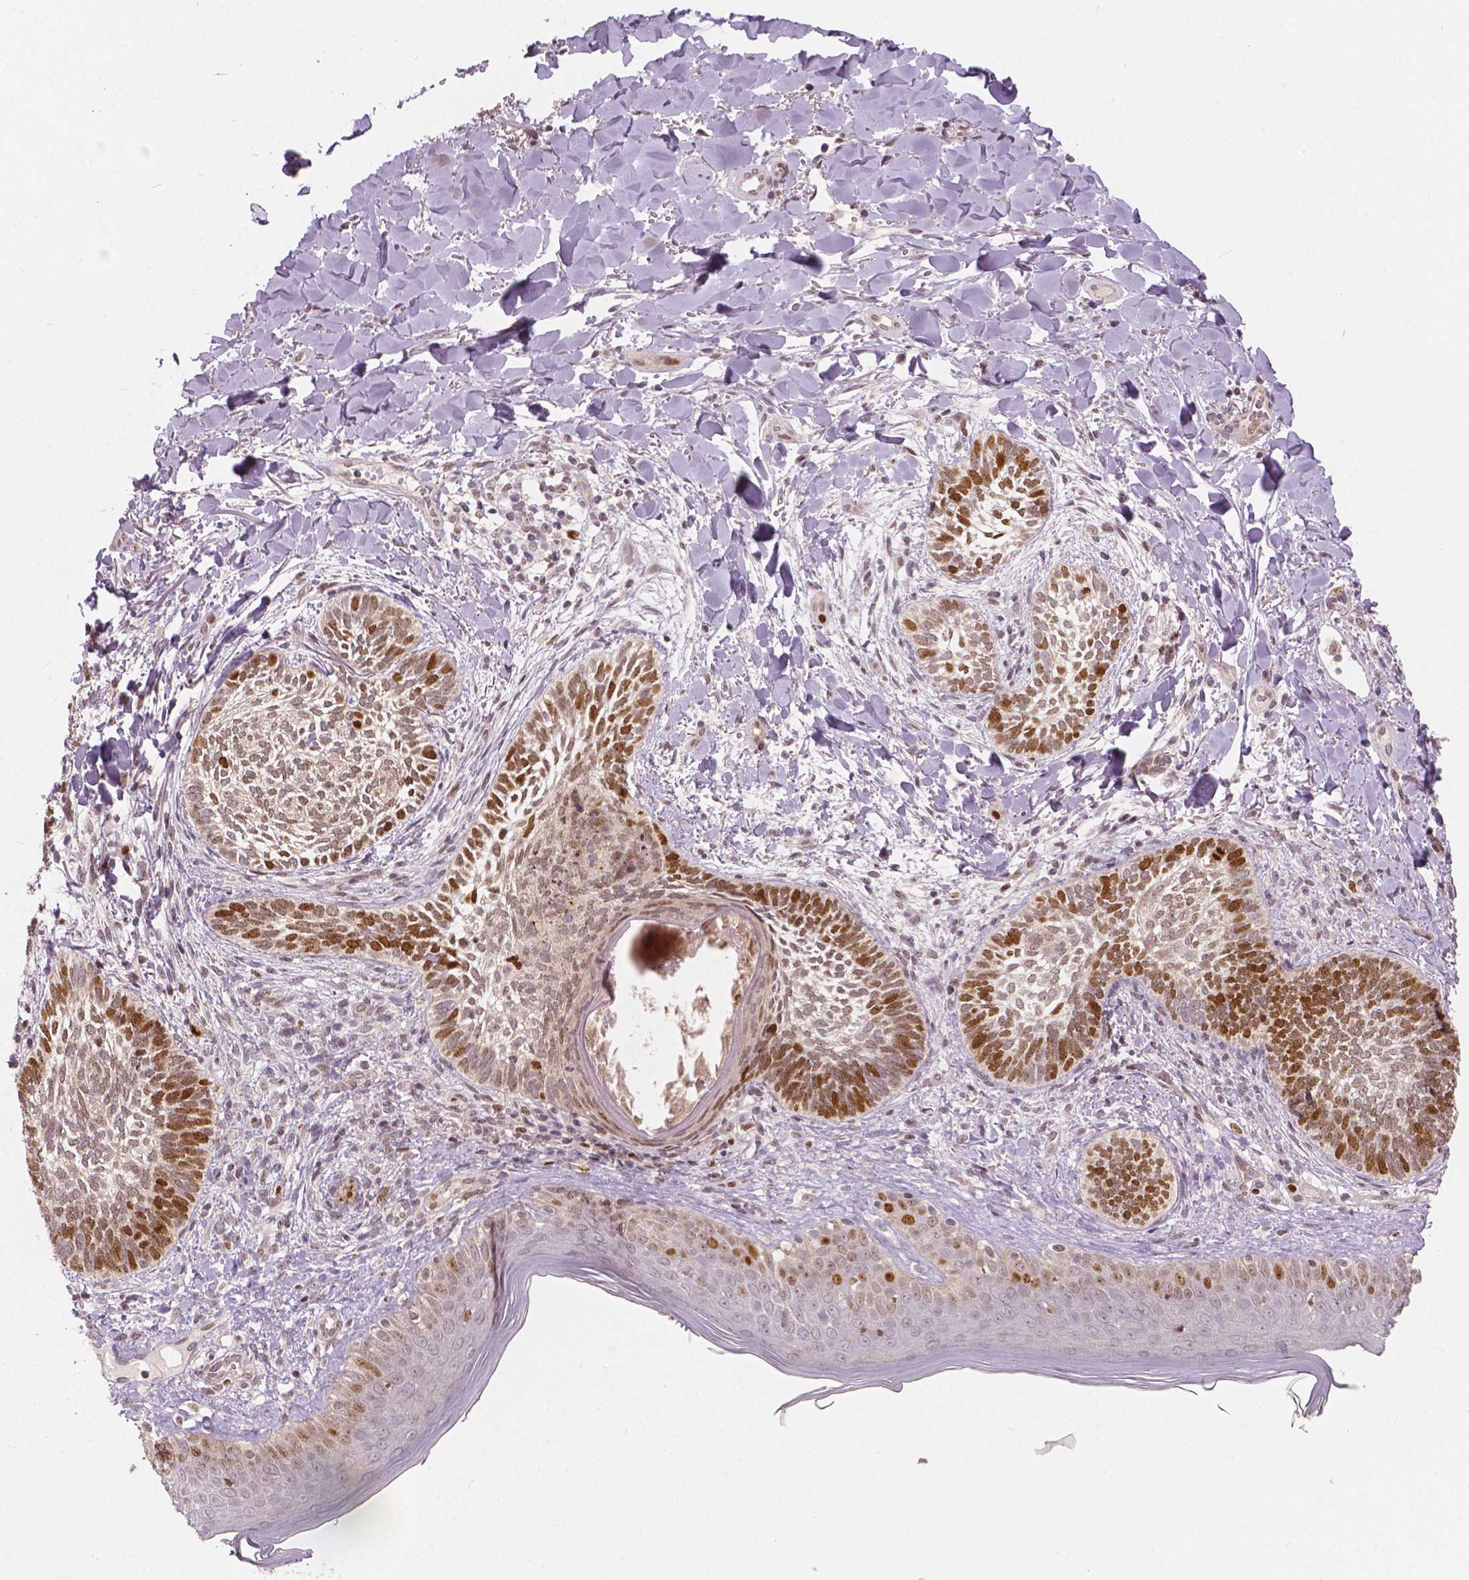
{"staining": {"intensity": "moderate", "quantity": ">75%", "location": "nuclear"}, "tissue": "skin cancer", "cell_type": "Tumor cells", "image_type": "cancer", "snomed": [{"axis": "morphology", "description": "Normal tissue, NOS"}, {"axis": "morphology", "description": "Basal cell carcinoma"}, {"axis": "topography", "description": "Skin"}], "caption": "The image shows staining of skin basal cell carcinoma, revealing moderate nuclear protein positivity (brown color) within tumor cells.", "gene": "NSD2", "patient": {"sex": "male", "age": 46}}